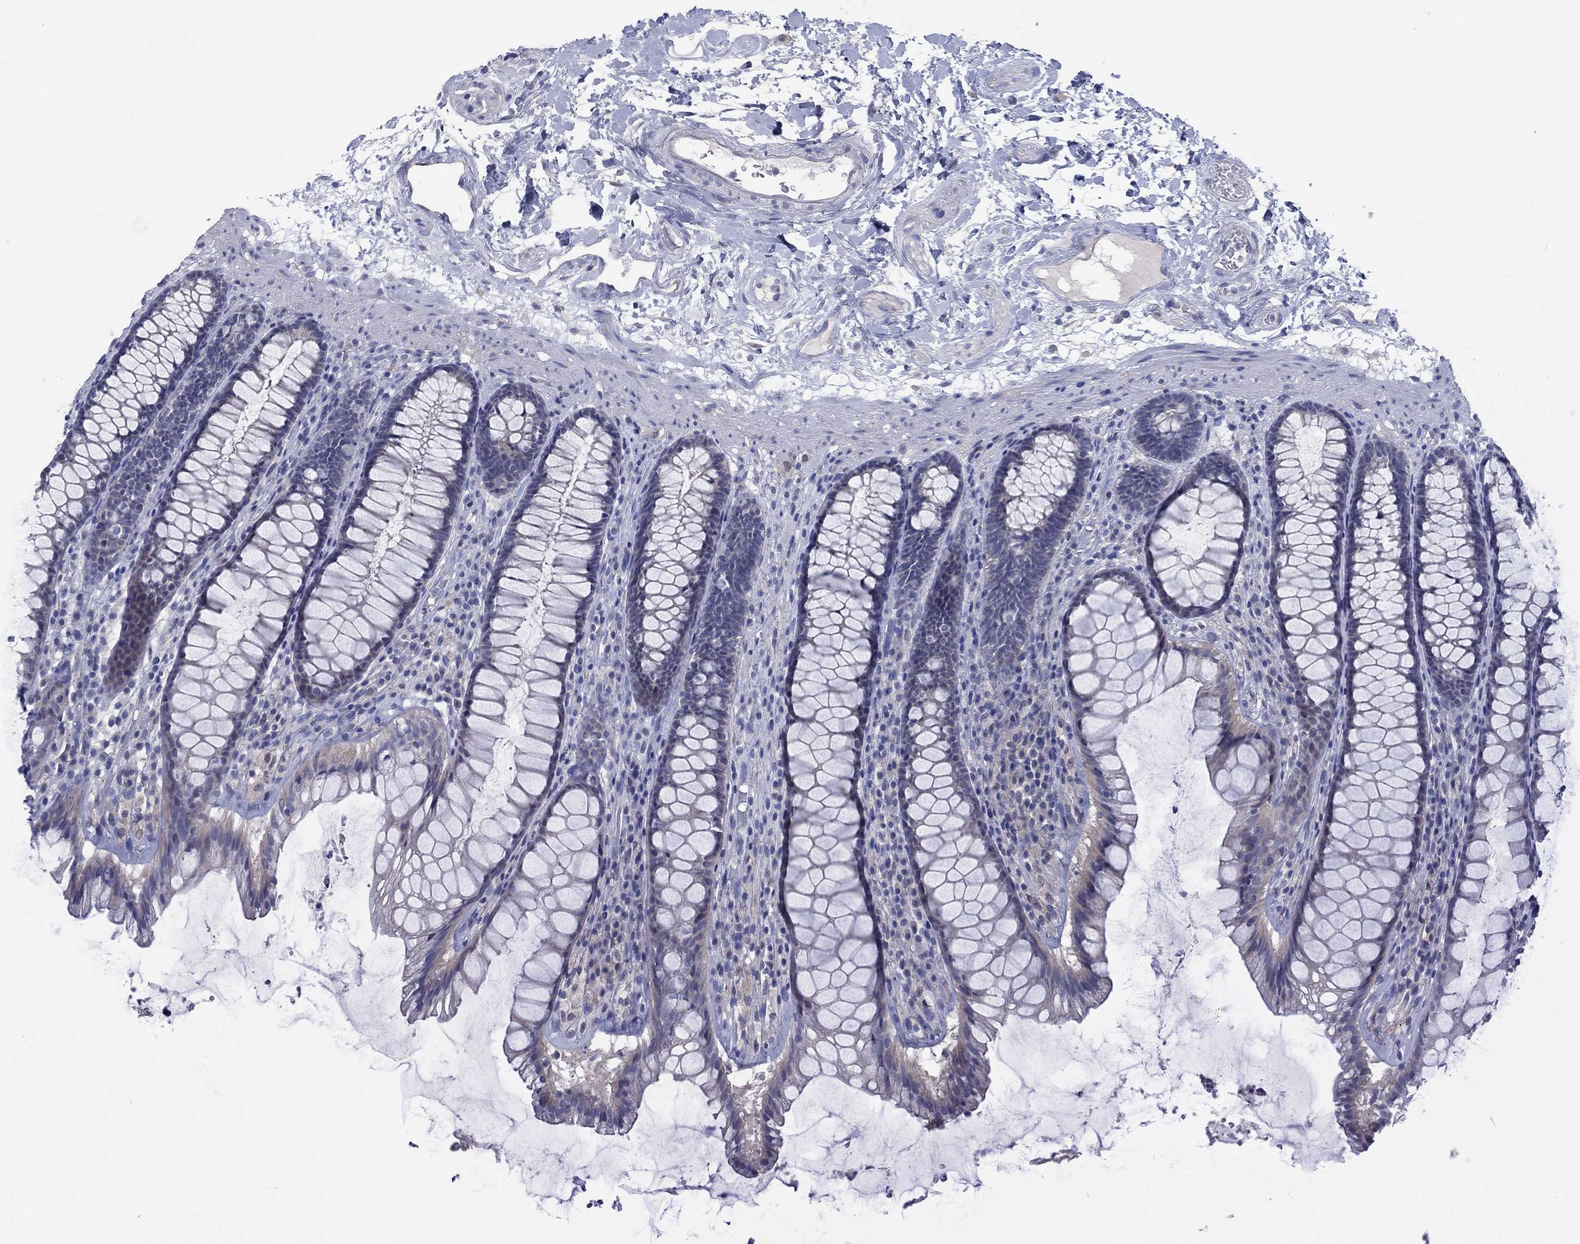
{"staining": {"intensity": "weak", "quantity": "<25%", "location": "cytoplasmic/membranous"}, "tissue": "rectum", "cell_type": "Glandular cells", "image_type": "normal", "snomed": [{"axis": "morphology", "description": "Normal tissue, NOS"}, {"axis": "topography", "description": "Rectum"}], "caption": "There is no significant positivity in glandular cells of rectum. (DAB (3,3'-diaminobenzidine) immunohistochemistry visualized using brightfield microscopy, high magnification).", "gene": "CYP2B6", "patient": {"sex": "male", "age": 72}}